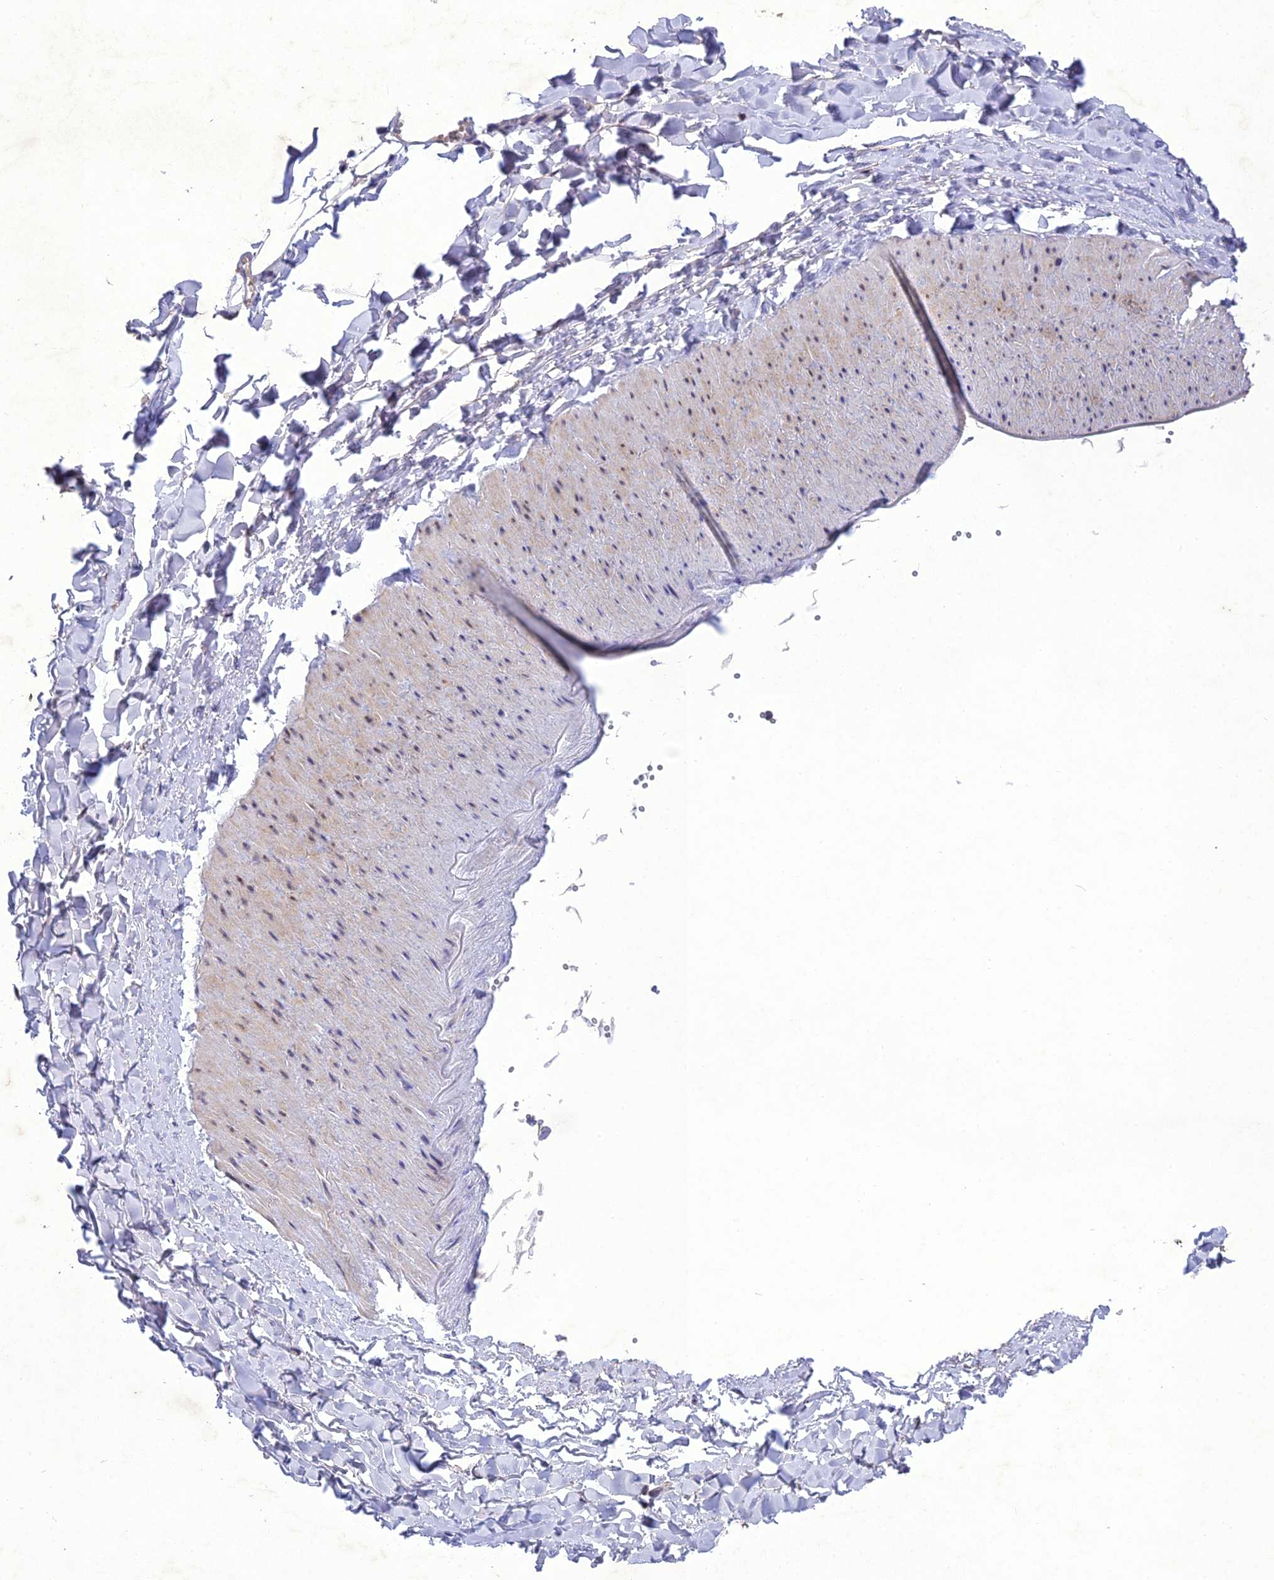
{"staining": {"intensity": "negative", "quantity": "none", "location": "none"}, "tissue": "adipose tissue", "cell_type": "Adipocytes", "image_type": "normal", "snomed": [{"axis": "morphology", "description": "Normal tissue, NOS"}, {"axis": "topography", "description": "Gallbladder"}, {"axis": "topography", "description": "Peripheral nerve tissue"}], "caption": "This photomicrograph is of normal adipose tissue stained with immunohistochemistry (IHC) to label a protein in brown with the nuclei are counter-stained blue. There is no positivity in adipocytes. (Brightfield microscopy of DAB (3,3'-diaminobenzidine) IHC at high magnification).", "gene": "ANKRD52", "patient": {"sex": "male", "age": 38}}